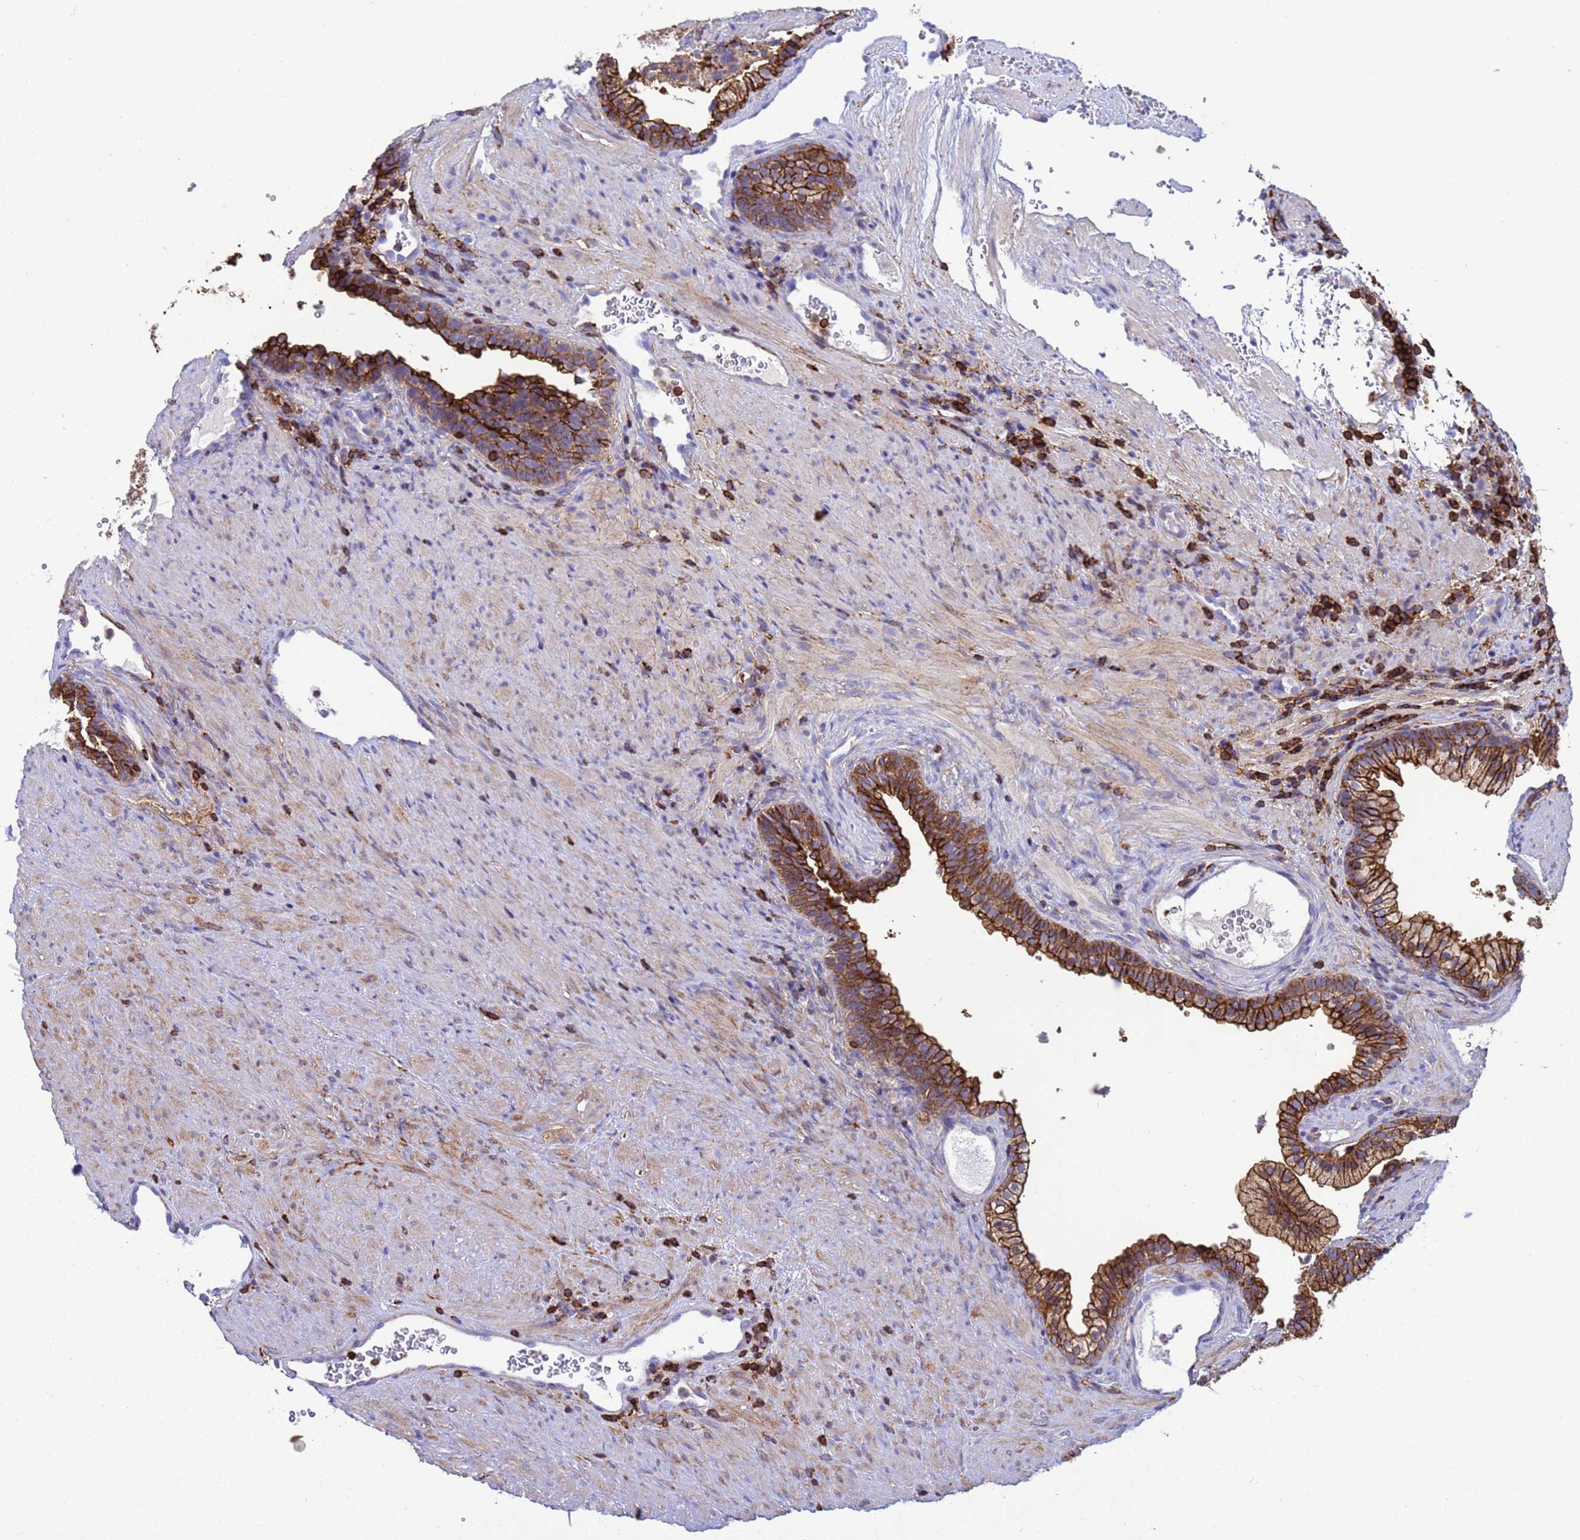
{"staining": {"intensity": "strong", "quantity": ">75%", "location": "cytoplasmic/membranous"}, "tissue": "prostate", "cell_type": "Glandular cells", "image_type": "normal", "snomed": [{"axis": "morphology", "description": "Normal tissue, NOS"}, {"axis": "topography", "description": "Prostate"}], "caption": "A brown stain shows strong cytoplasmic/membranous positivity of a protein in glandular cells of normal human prostate.", "gene": "EZR", "patient": {"sex": "male", "age": 76}}